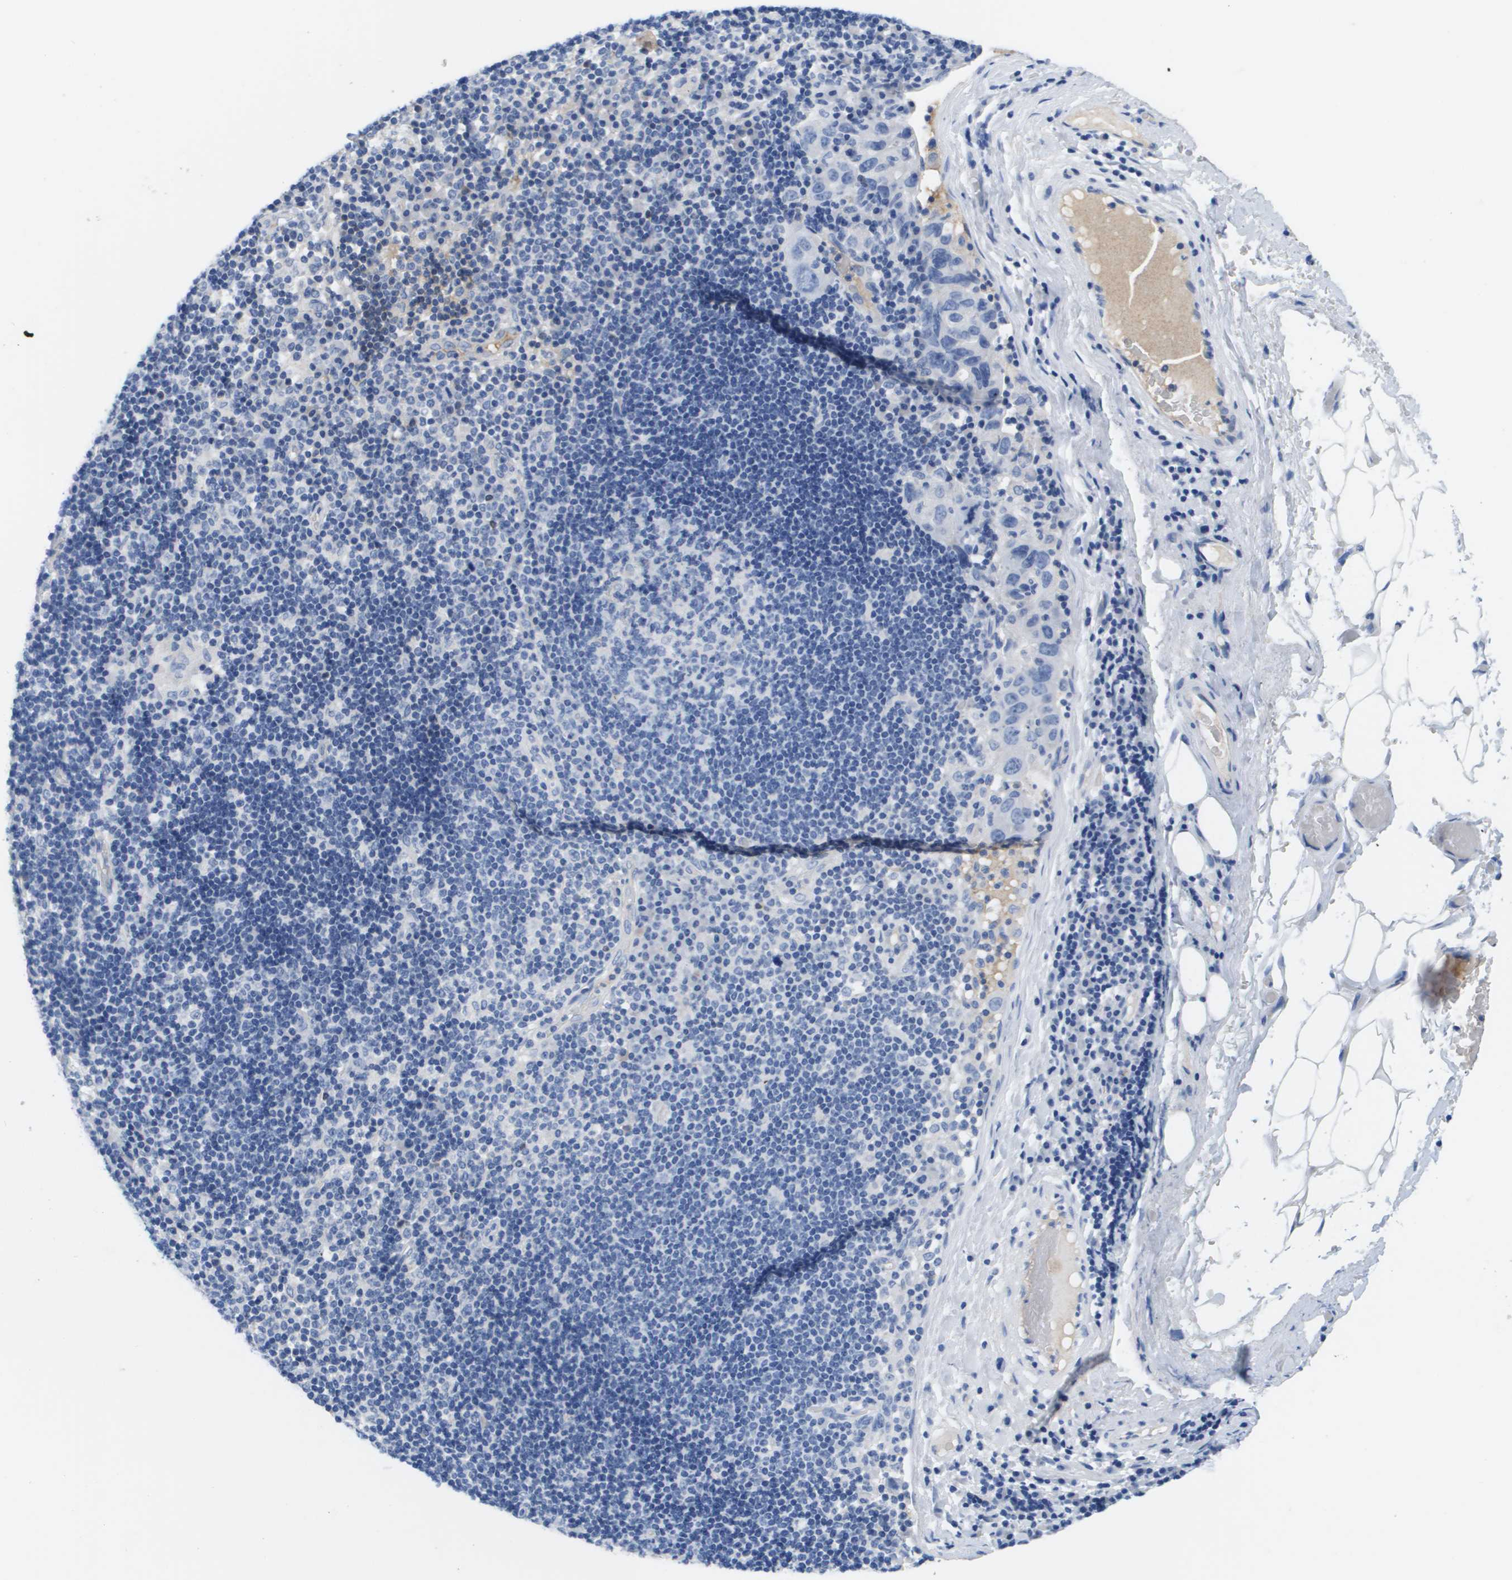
{"staining": {"intensity": "negative", "quantity": "none", "location": "none"}, "tissue": "adipose tissue", "cell_type": "Adipocytes", "image_type": "normal", "snomed": [{"axis": "morphology", "description": "Normal tissue, NOS"}, {"axis": "morphology", "description": "Inflammation, NOS"}, {"axis": "topography", "description": "Salivary gland"}, {"axis": "topography", "description": "Peripheral nerve tissue"}], "caption": "This is an immunohistochemistry micrograph of unremarkable adipose tissue. There is no staining in adipocytes.", "gene": "APOA1", "patient": {"sex": "female", "age": 75}}